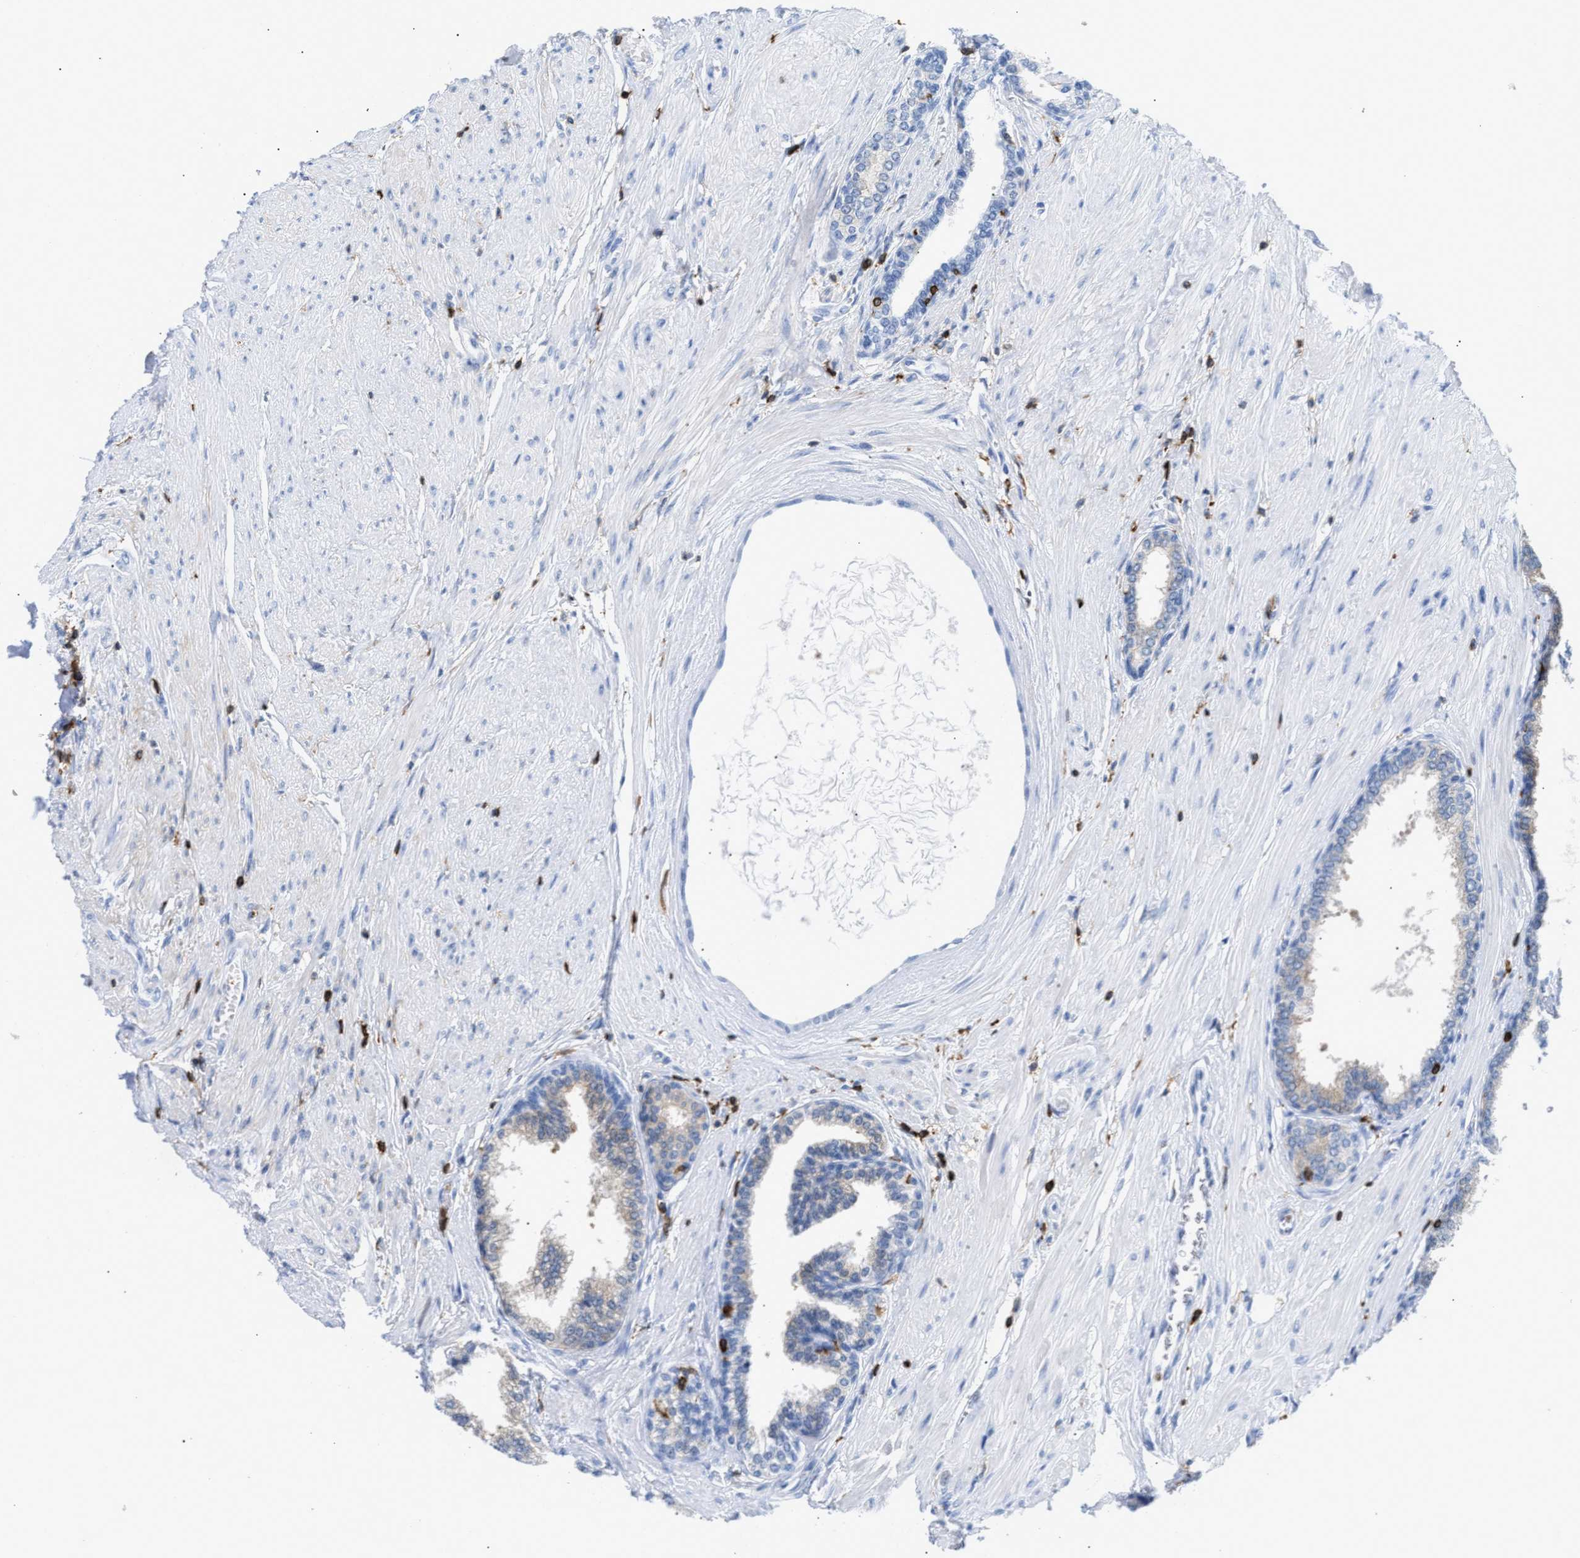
{"staining": {"intensity": "negative", "quantity": "none", "location": "none"}, "tissue": "prostate cancer", "cell_type": "Tumor cells", "image_type": "cancer", "snomed": [{"axis": "morphology", "description": "Adenocarcinoma, Low grade"}, {"axis": "topography", "description": "Prostate"}], "caption": "A high-resolution micrograph shows immunohistochemistry staining of prostate cancer, which exhibits no significant staining in tumor cells.", "gene": "LCP1", "patient": {"sex": "male", "age": 52}}